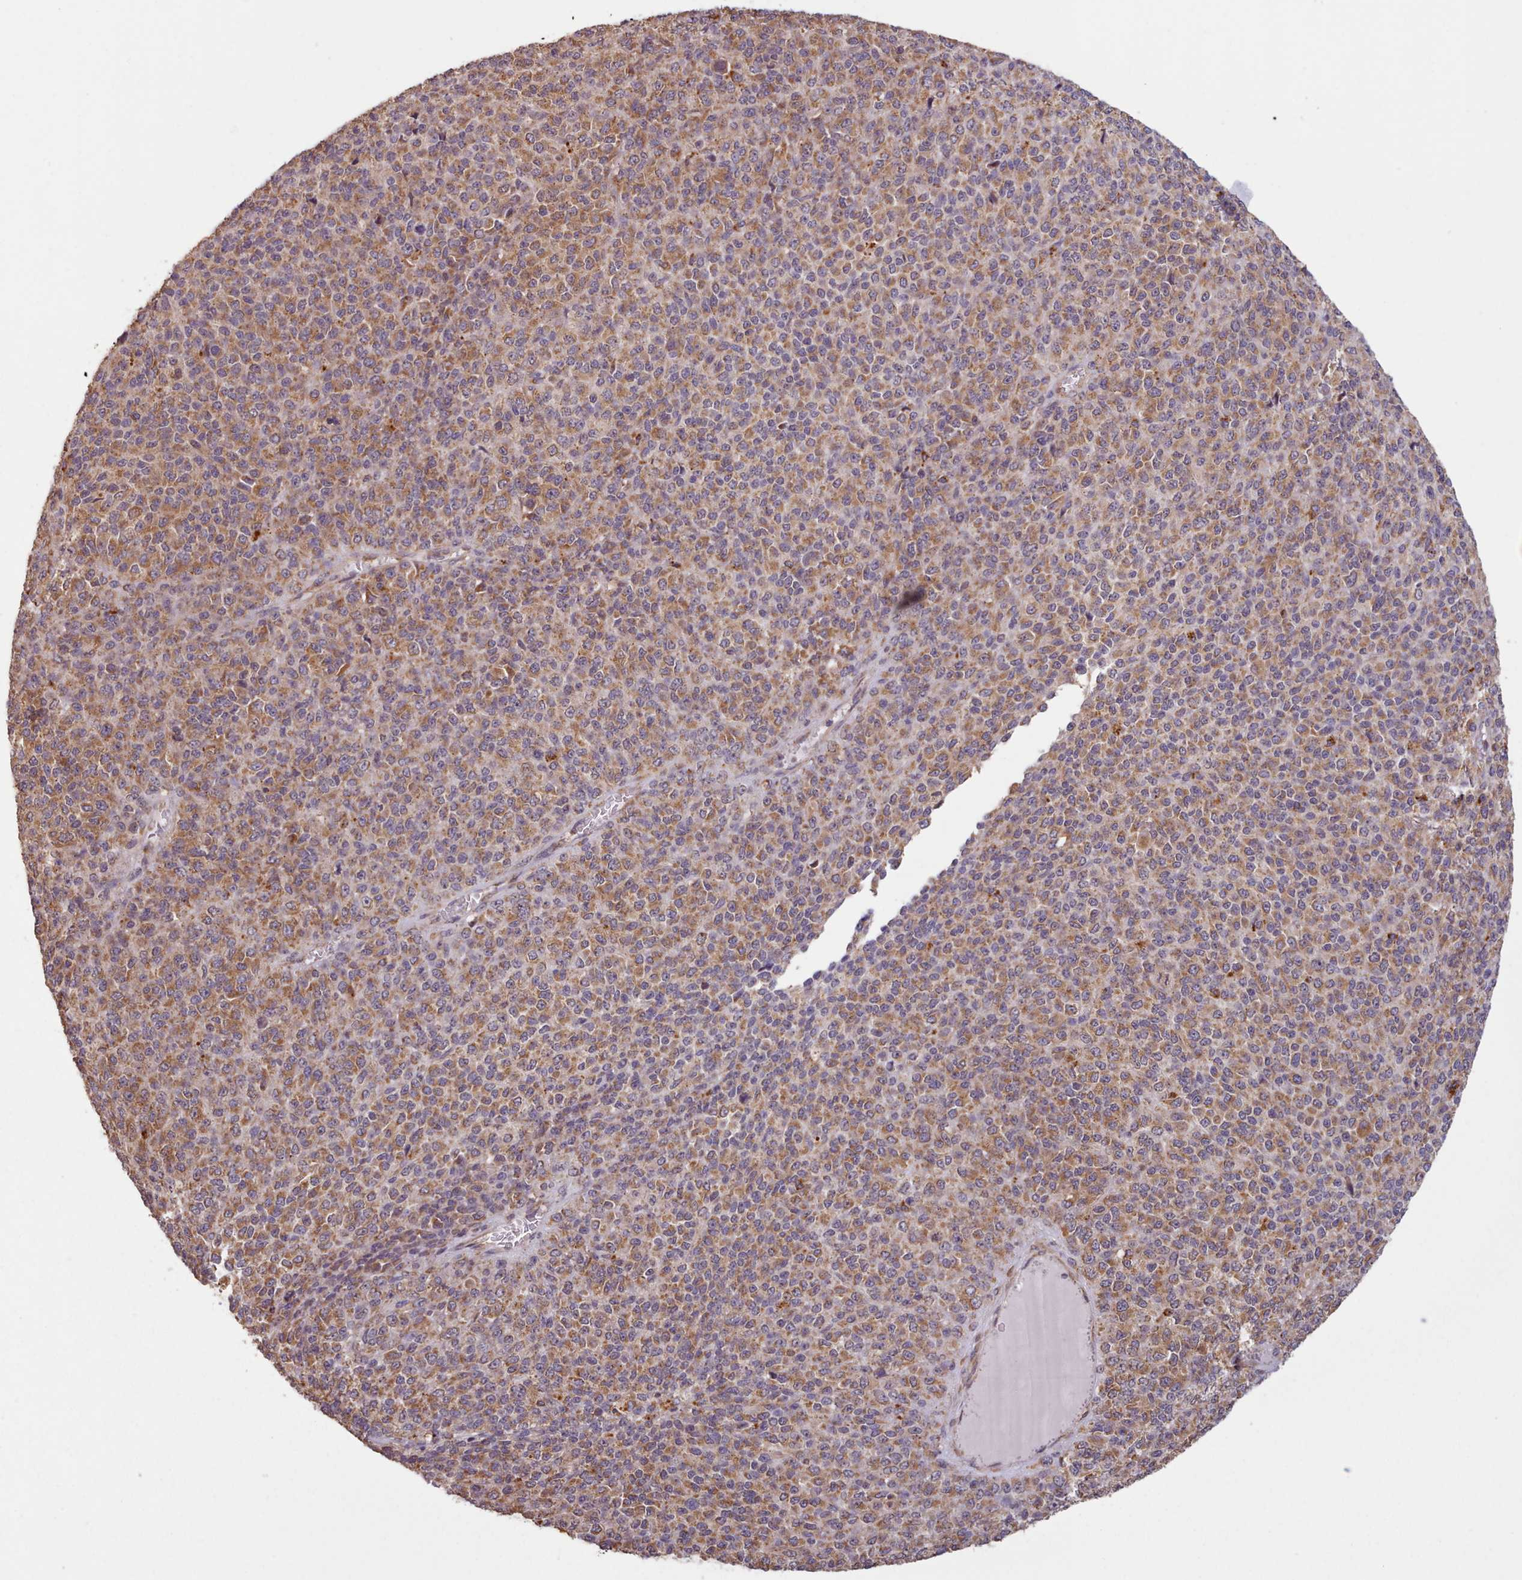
{"staining": {"intensity": "moderate", "quantity": ">75%", "location": "cytoplasmic/membranous"}, "tissue": "melanoma", "cell_type": "Tumor cells", "image_type": "cancer", "snomed": [{"axis": "morphology", "description": "Malignant melanoma, Metastatic site"}, {"axis": "topography", "description": "Brain"}], "caption": "Malignant melanoma (metastatic site) tissue exhibits moderate cytoplasmic/membranous staining in approximately >75% of tumor cells", "gene": "CRYBG1", "patient": {"sex": "female", "age": 56}}